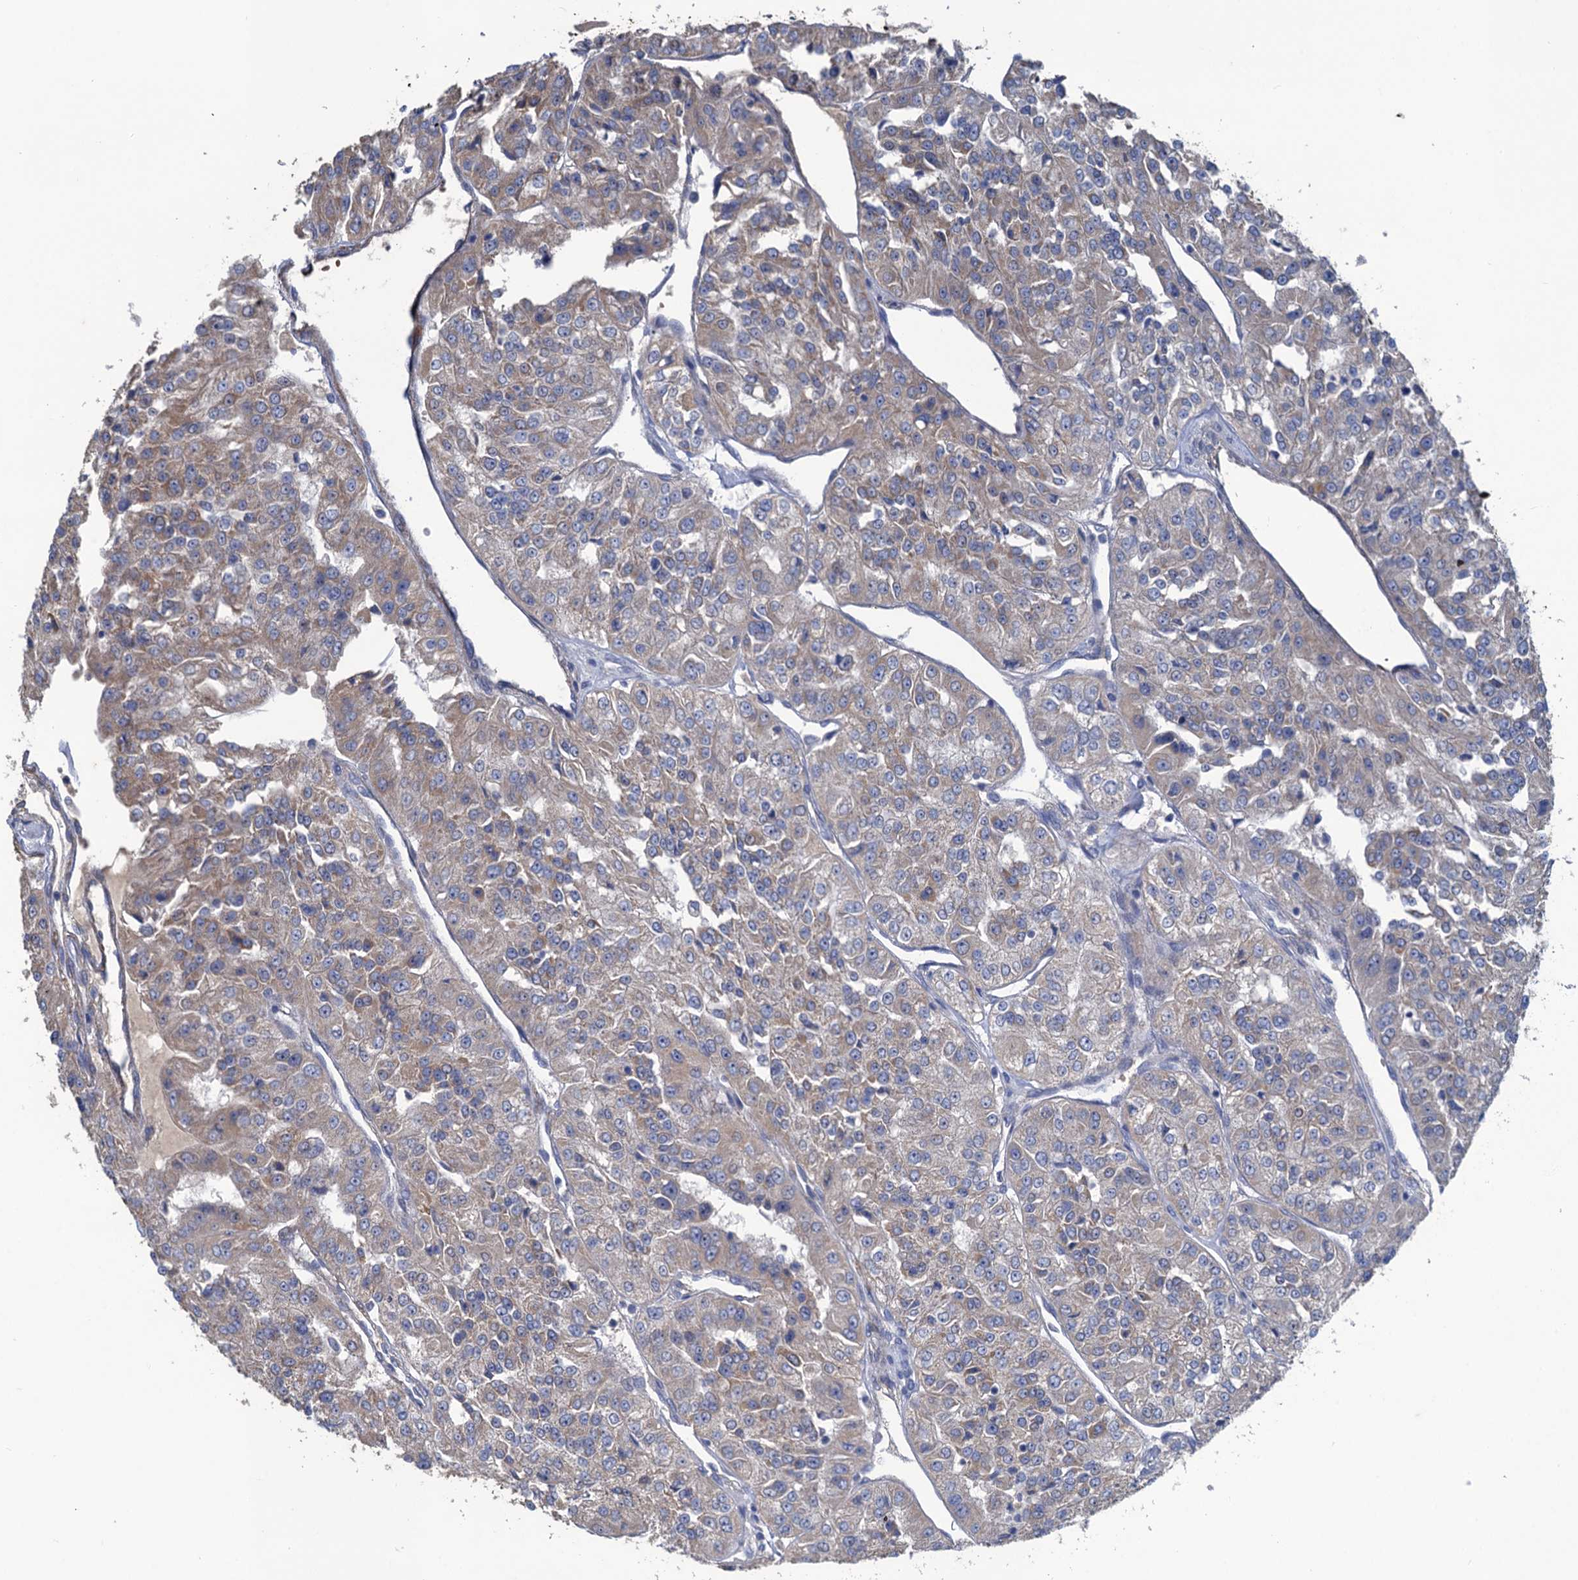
{"staining": {"intensity": "weak", "quantity": ">75%", "location": "cytoplasmic/membranous"}, "tissue": "renal cancer", "cell_type": "Tumor cells", "image_type": "cancer", "snomed": [{"axis": "morphology", "description": "Adenocarcinoma, NOS"}, {"axis": "topography", "description": "Kidney"}], "caption": "About >75% of tumor cells in renal adenocarcinoma exhibit weak cytoplasmic/membranous protein expression as visualized by brown immunohistochemical staining.", "gene": "SMCO3", "patient": {"sex": "female", "age": 63}}